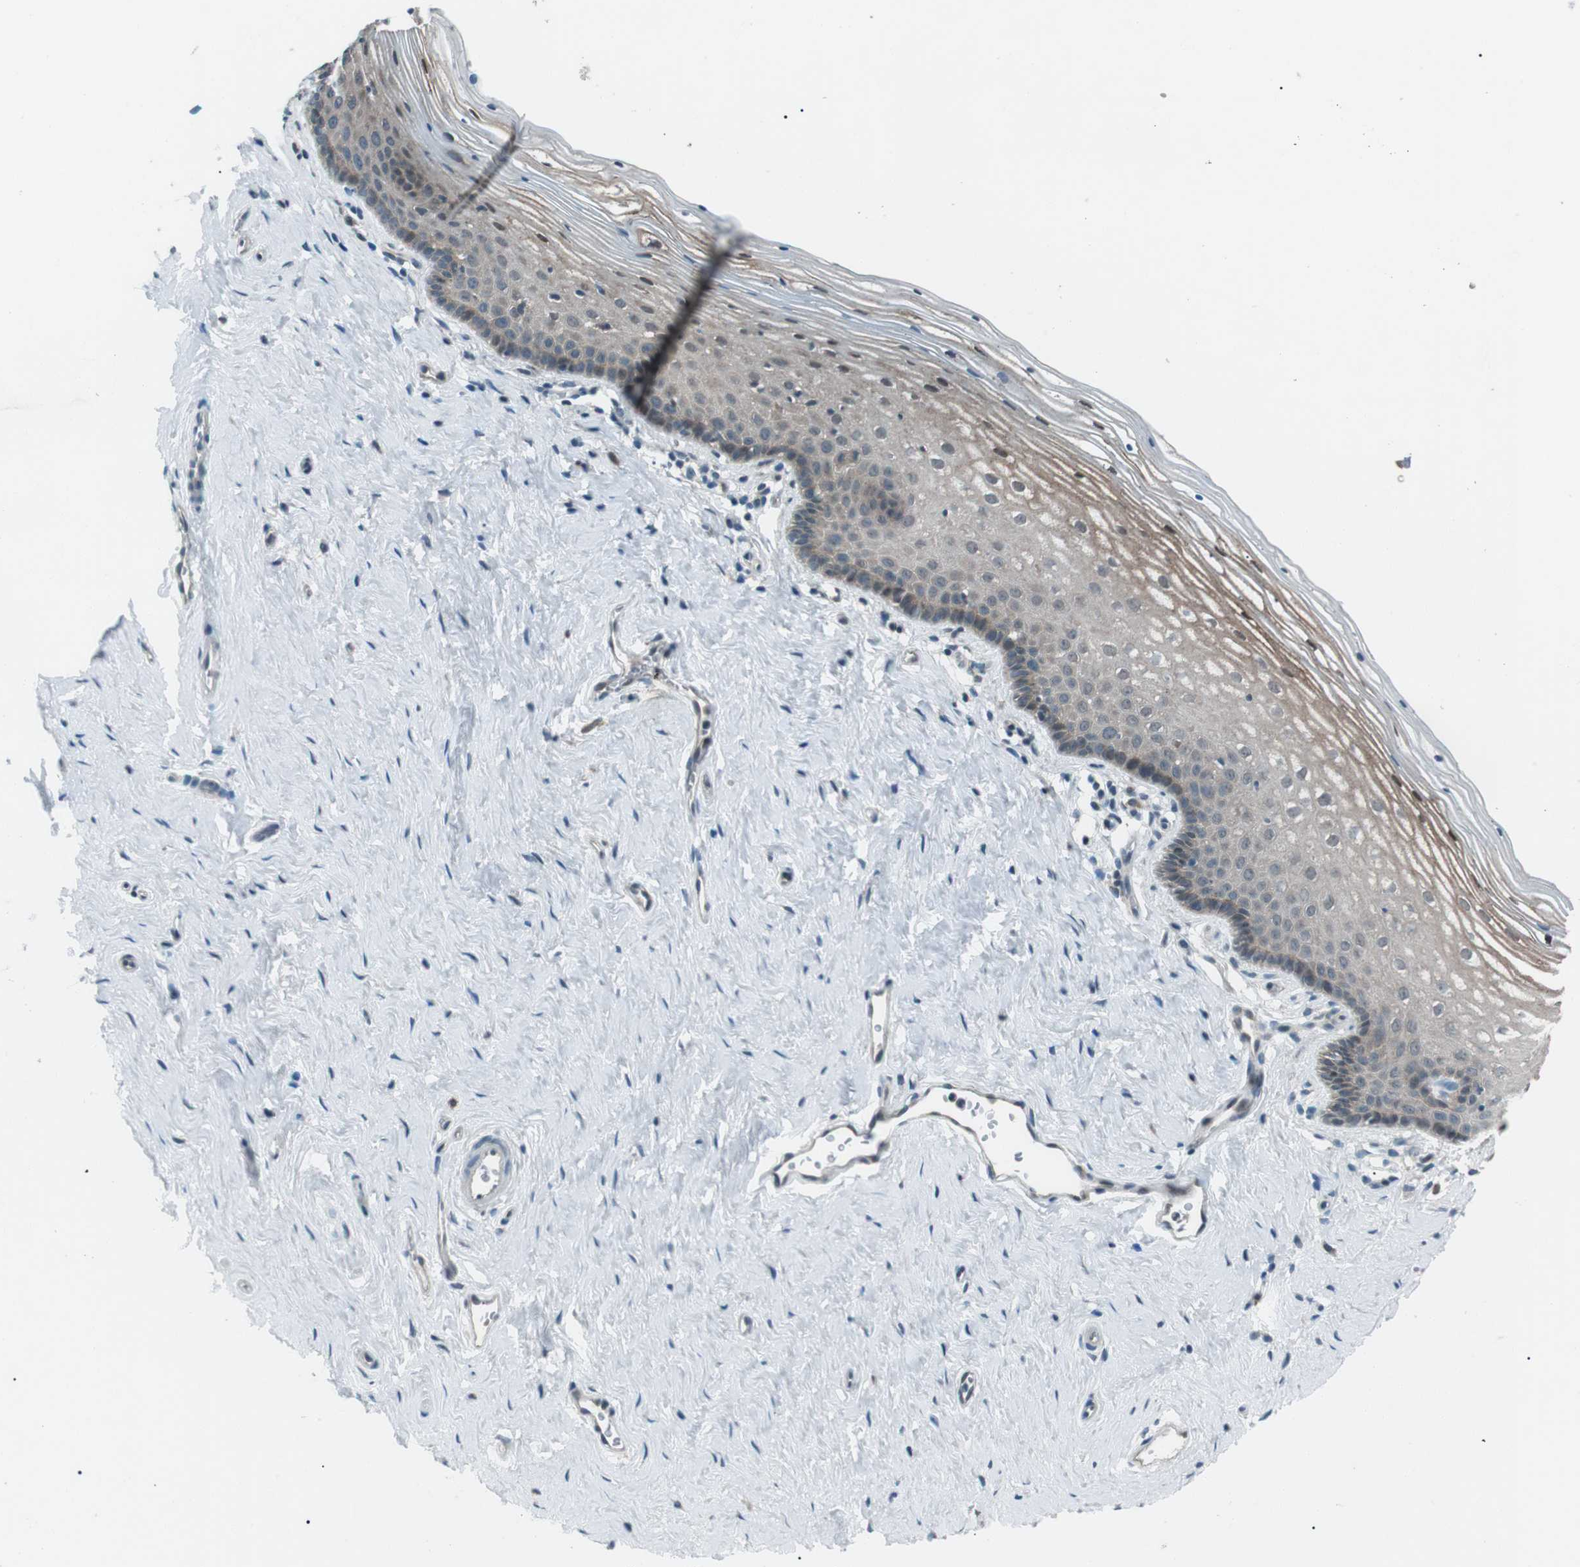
{"staining": {"intensity": "weak", "quantity": "25%-75%", "location": "cytoplasmic/membranous"}, "tissue": "vagina", "cell_type": "Squamous epithelial cells", "image_type": "normal", "snomed": [{"axis": "morphology", "description": "Normal tissue, NOS"}, {"axis": "topography", "description": "Vagina"}], "caption": "Vagina stained with DAB (3,3'-diaminobenzidine) immunohistochemistry demonstrates low levels of weak cytoplasmic/membranous positivity in about 25%-75% of squamous epithelial cells.", "gene": "LRIG2", "patient": {"sex": "female", "age": 32}}